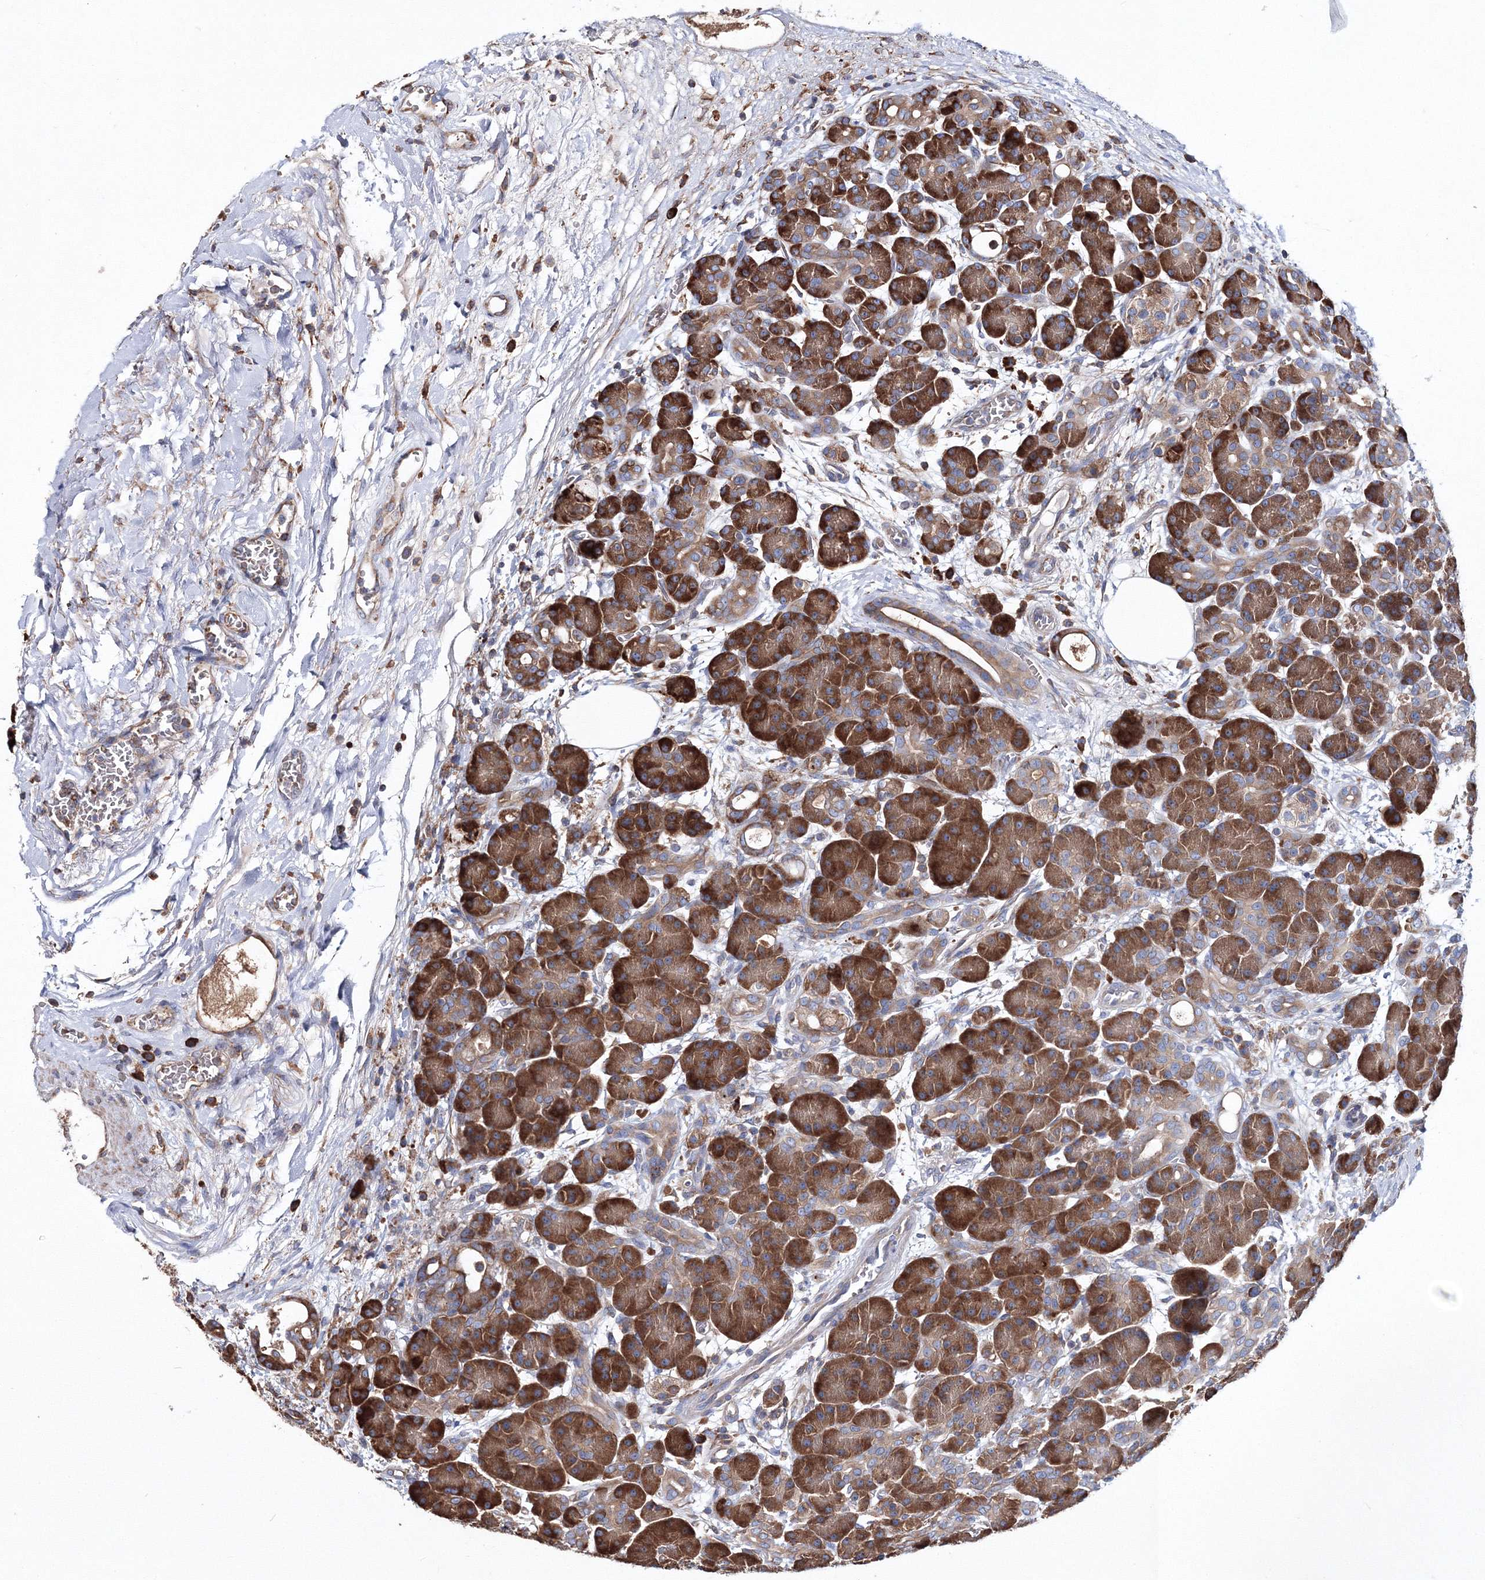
{"staining": {"intensity": "strong", "quantity": ">75%", "location": "cytoplasmic/membranous"}, "tissue": "pancreas", "cell_type": "Exocrine glandular cells", "image_type": "normal", "snomed": [{"axis": "morphology", "description": "Normal tissue, NOS"}, {"axis": "topography", "description": "Pancreas"}], "caption": "Protein analysis of unremarkable pancreas exhibits strong cytoplasmic/membranous expression in approximately >75% of exocrine glandular cells.", "gene": "VPS8", "patient": {"sex": "male", "age": 63}}